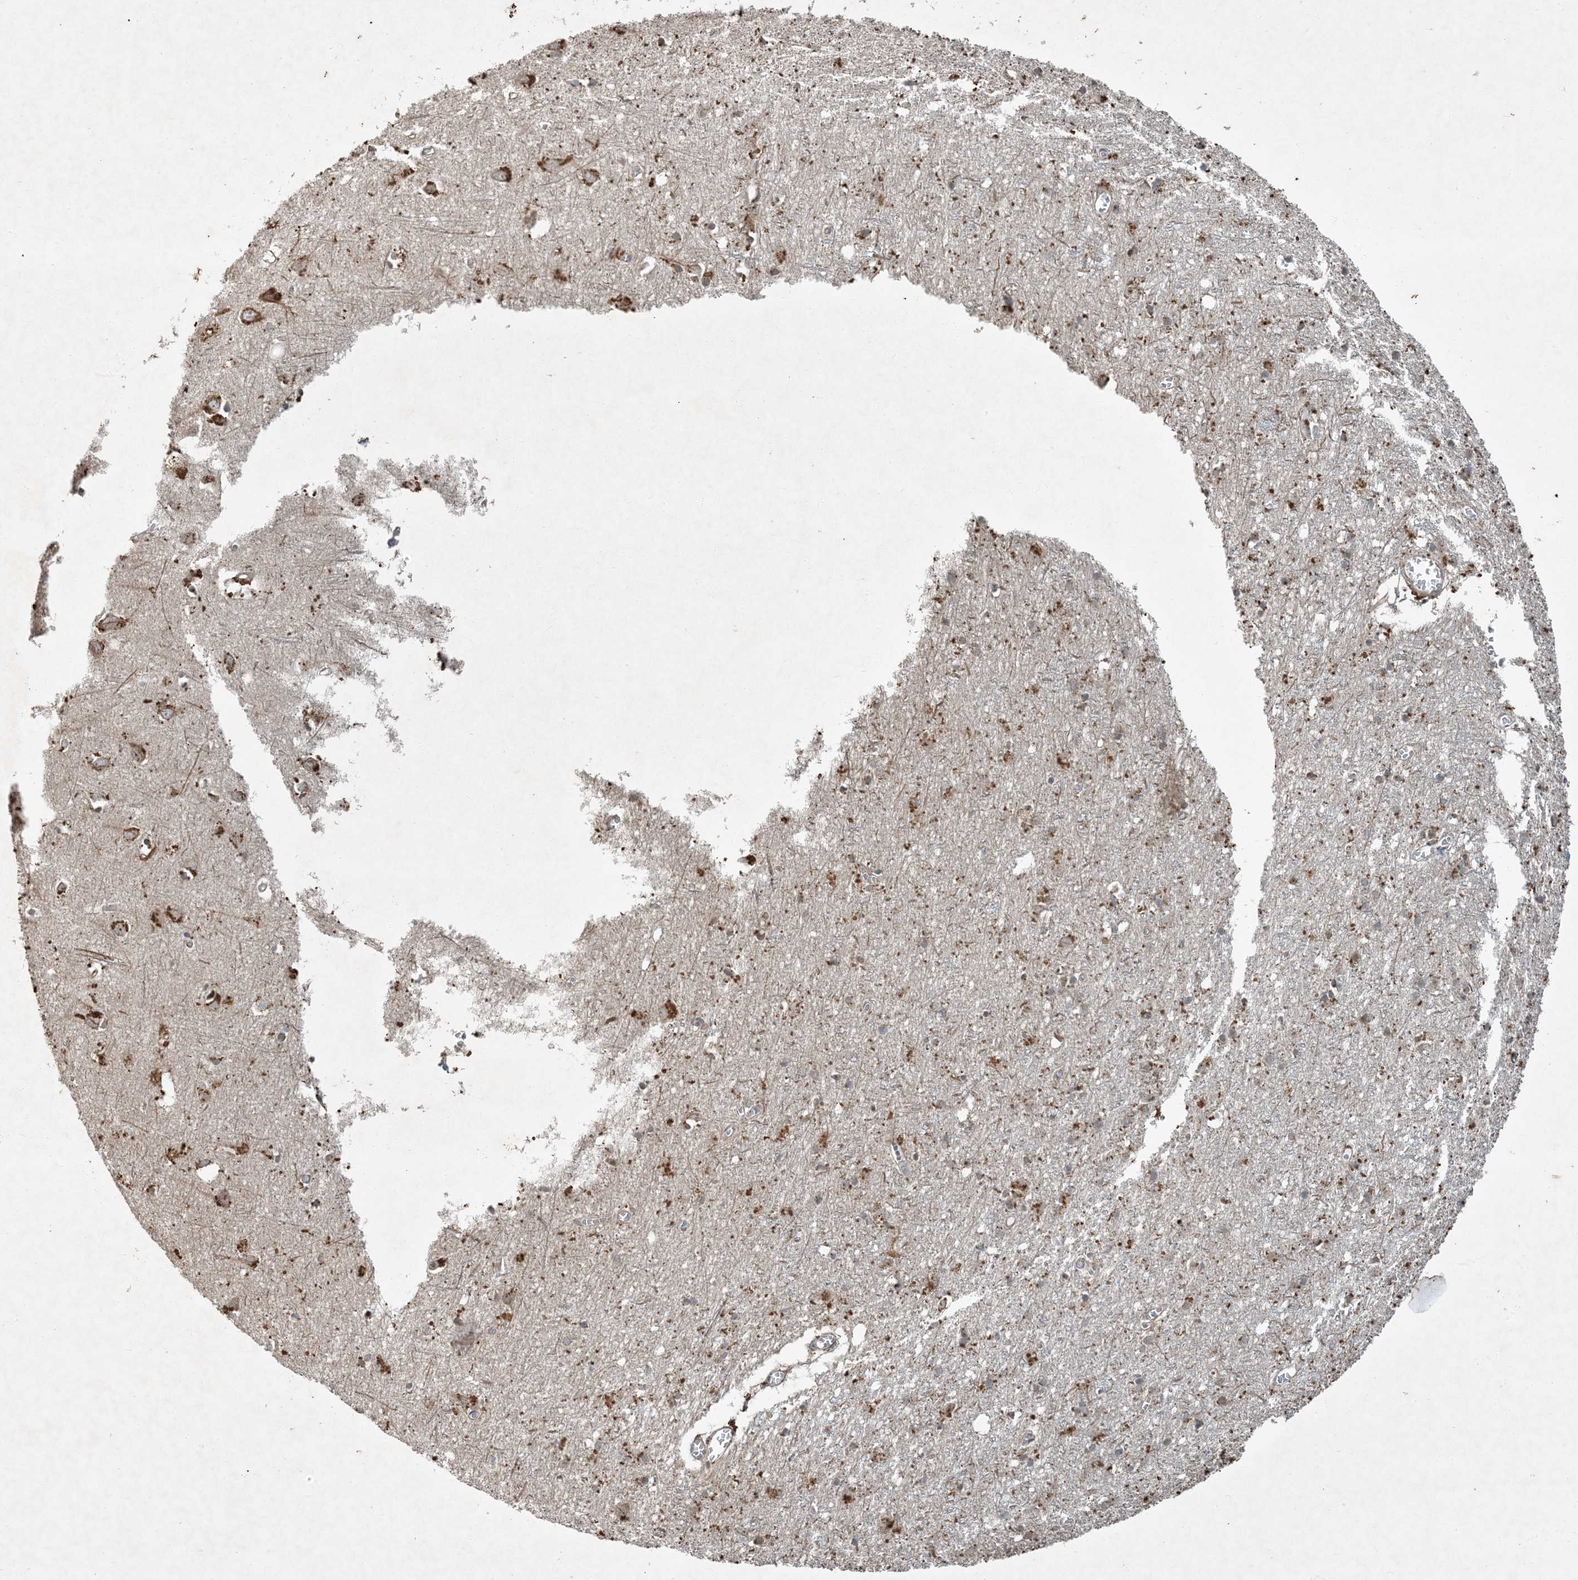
{"staining": {"intensity": "weak", "quantity": "25%-75%", "location": "cytoplasmic/membranous"}, "tissue": "cerebral cortex", "cell_type": "Endothelial cells", "image_type": "normal", "snomed": [{"axis": "morphology", "description": "Normal tissue, NOS"}, {"axis": "topography", "description": "Cerebral cortex"}], "caption": "Unremarkable cerebral cortex was stained to show a protein in brown. There is low levels of weak cytoplasmic/membranous staining in about 25%-75% of endothelial cells.", "gene": "COMMD8", "patient": {"sex": "female", "age": 64}}